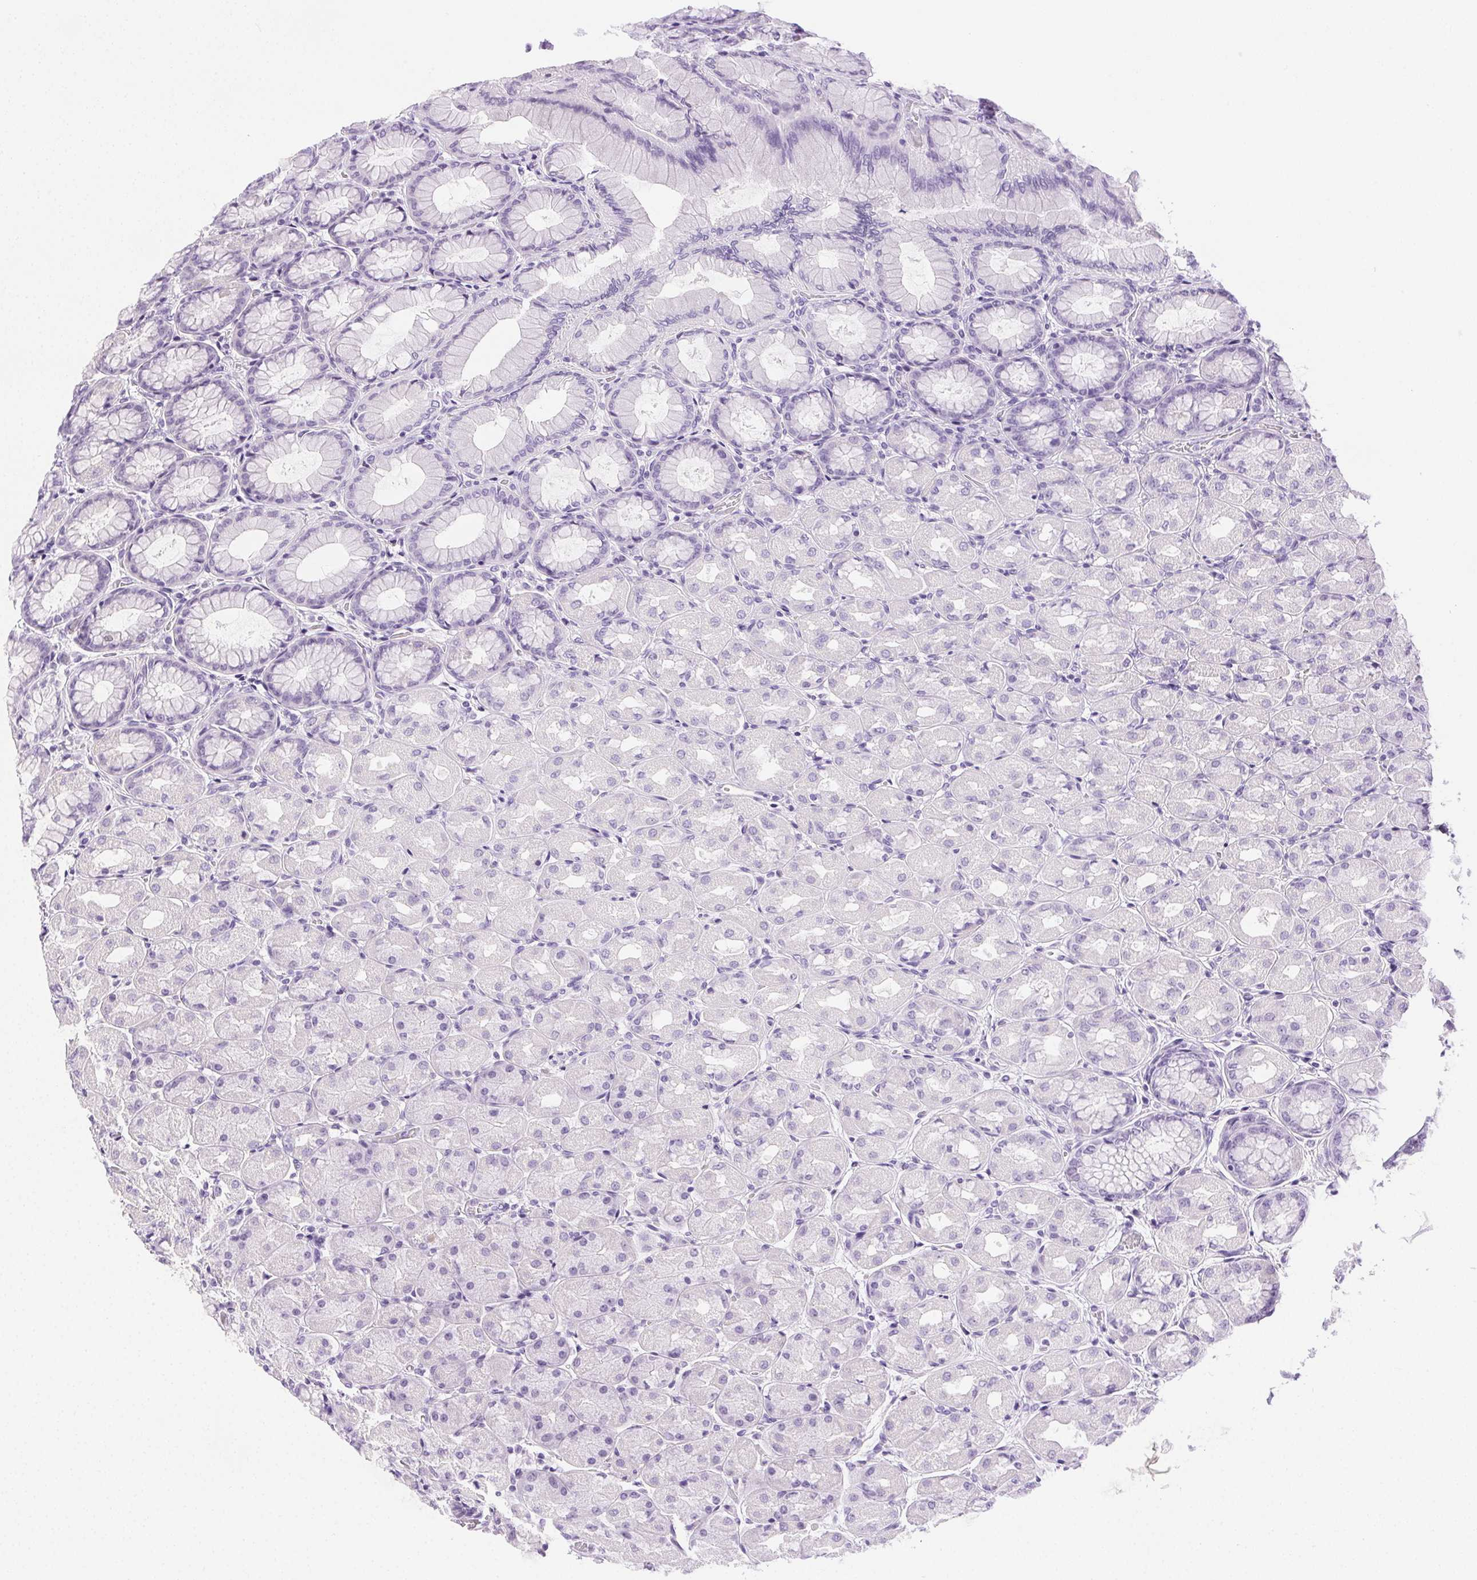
{"staining": {"intensity": "negative", "quantity": "none", "location": "none"}, "tissue": "stomach", "cell_type": "Glandular cells", "image_type": "normal", "snomed": [{"axis": "morphology", "description": "Normal tissue, NOS"}, {"axis": "topography", "description": "Stomach, upper"}], "caption": "High magnification brightfield microscopy of normal stomach stained with DAB (3,3'-diaminobenzidine) (brown) and counterstained with hematoxylin (blue): glandular cells show no significant staining.", "gene": "C20orf85", "patient": {"sex": "female", "age": 56}}